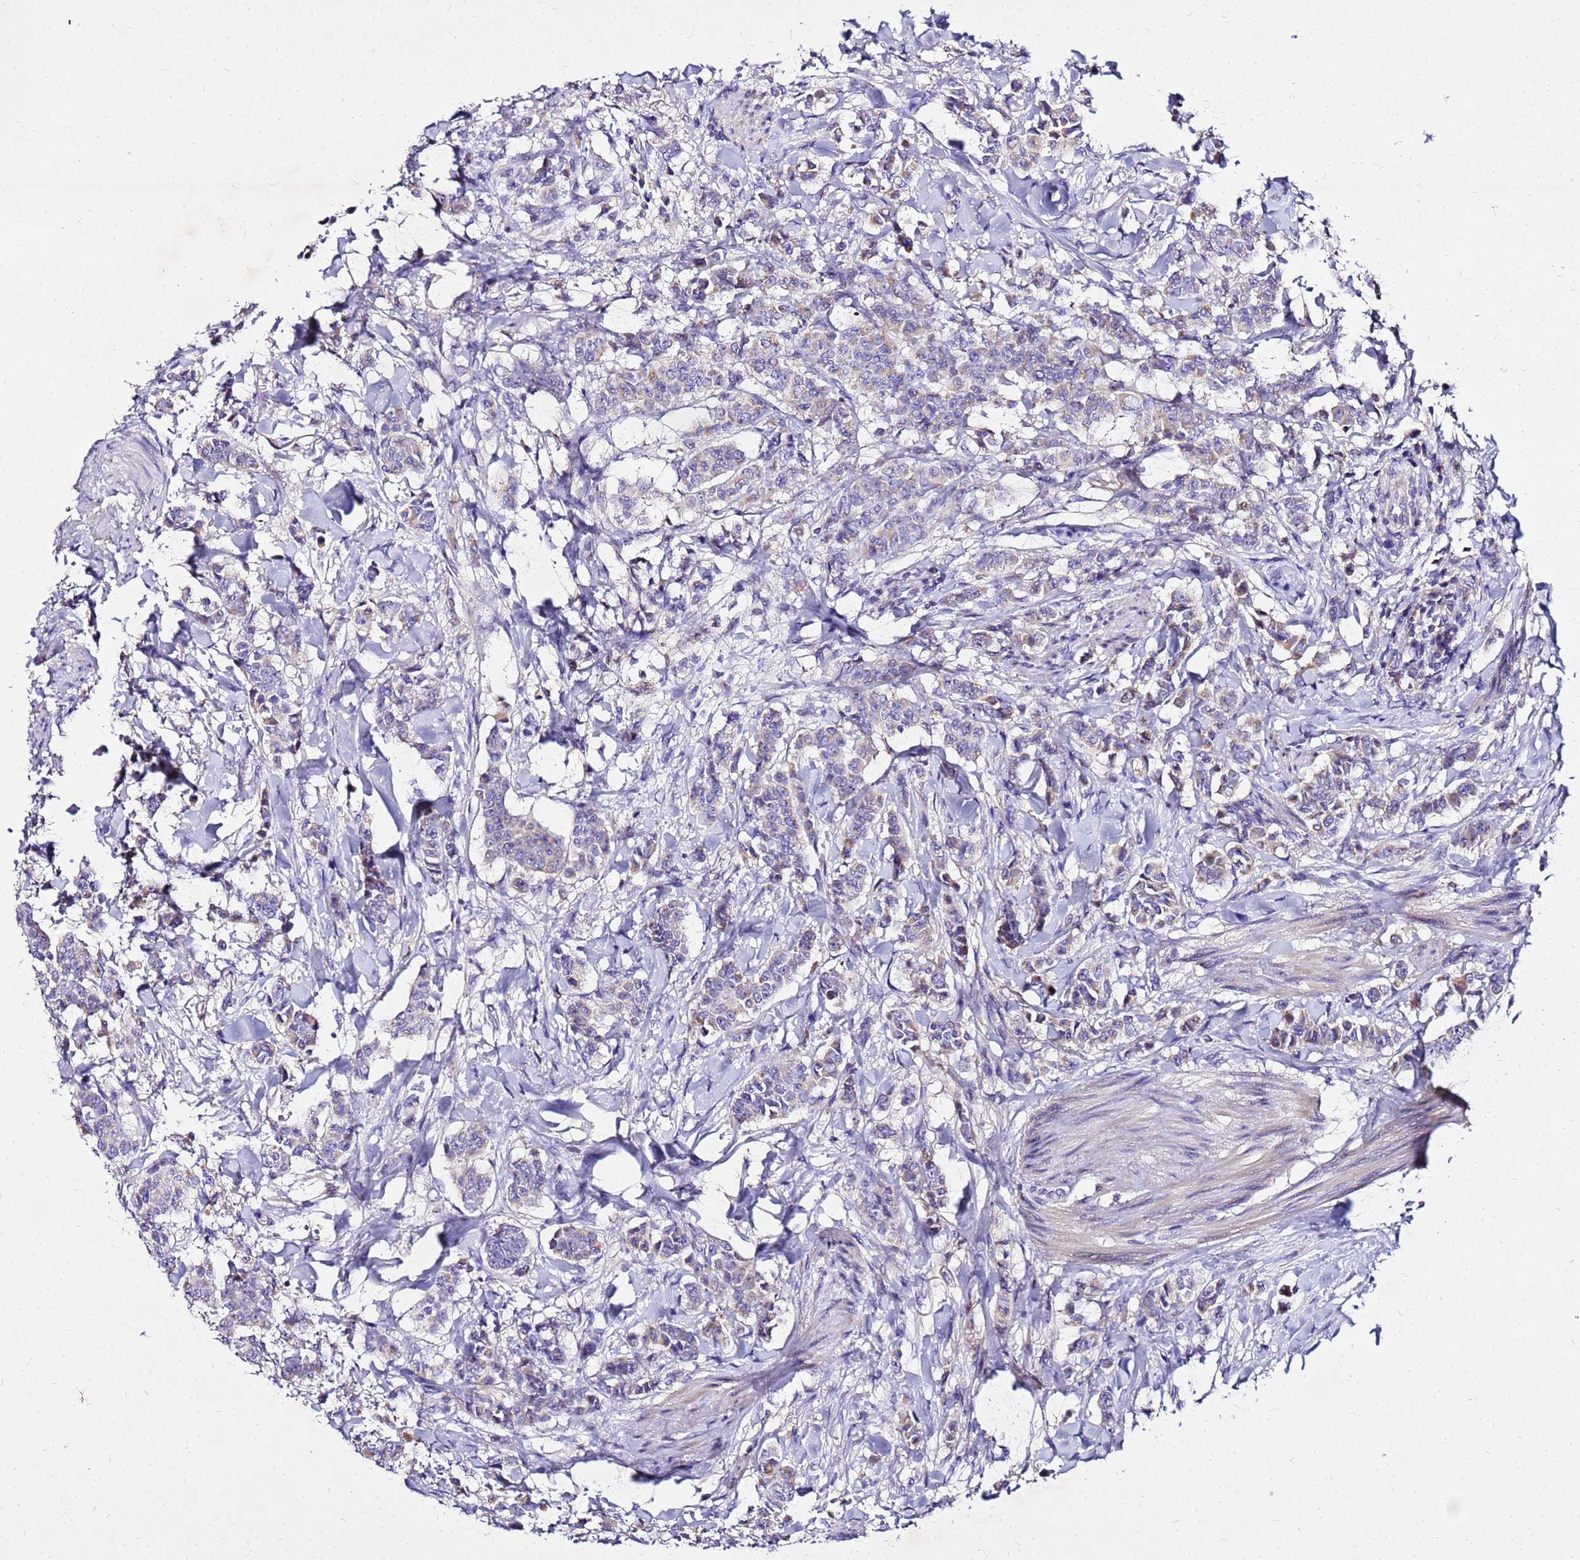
{"staining": {"intensity": "weak", "quantity": "<25%", "location": "cytoplasmic/membranous"}, "tissue": "breast cancer", "cell_type": "Tumor cells", "image_type": "cancer", "snomed": [{"axis": "morphology", "description": "Duct carcinoma"}, {"axis": "topography", "description": "Breast"}], "caption": "This is an immunohistochemistry (IHC) photomicrograph of human breast intraductal carcinoma. There is no expression in tumor cells.", "gene": "COX14", "patient": {"sex": "female", "age": 40}}